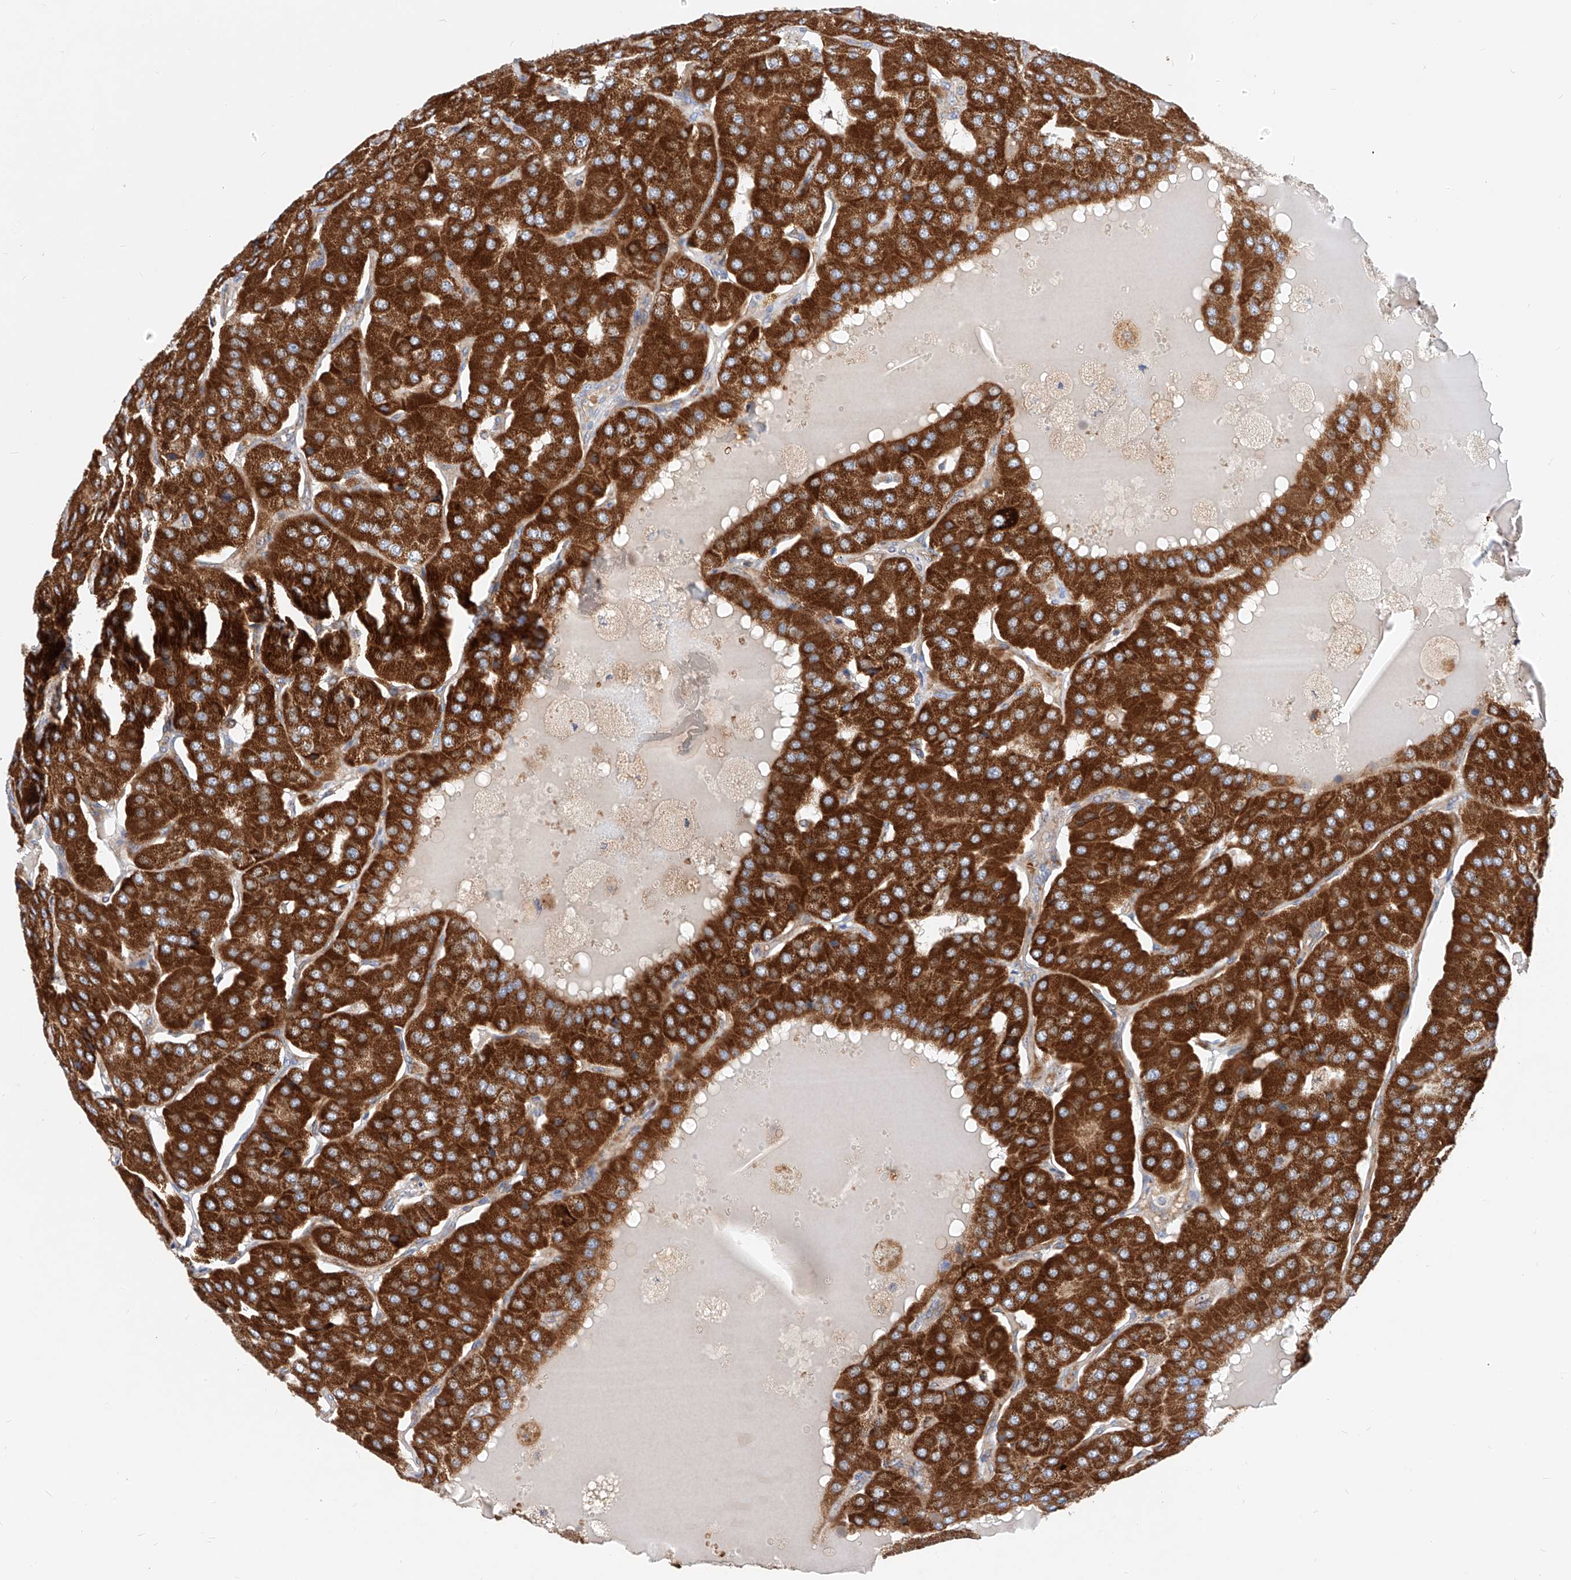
{"staining": {"intensity": "strong", "quantity": ">75%", "location": "cytoplasmic/membranous"}, "tissue": "parathyroid gland", "cell_type": "Glandular cells", "image_type": "normal", "snomed": [{"axis": "morphology", "description": "Normal tissue, NOS"}, {"axis": "morphology", "description": "Adenoma, NOS"}, {"axis": "topography", "description": "Parathyroid gland"}], "caption": "DAB (3,3'-diaminobenzidine) immunohistochemical staining of benign parathyroid gland displays strong cytoplasmic/membranous protein expression in approximately >75% of glandular cells. Nuclei are stained in blue.", "gene": "NR1D1", "patient": {"sex": "female", "age": 86}}